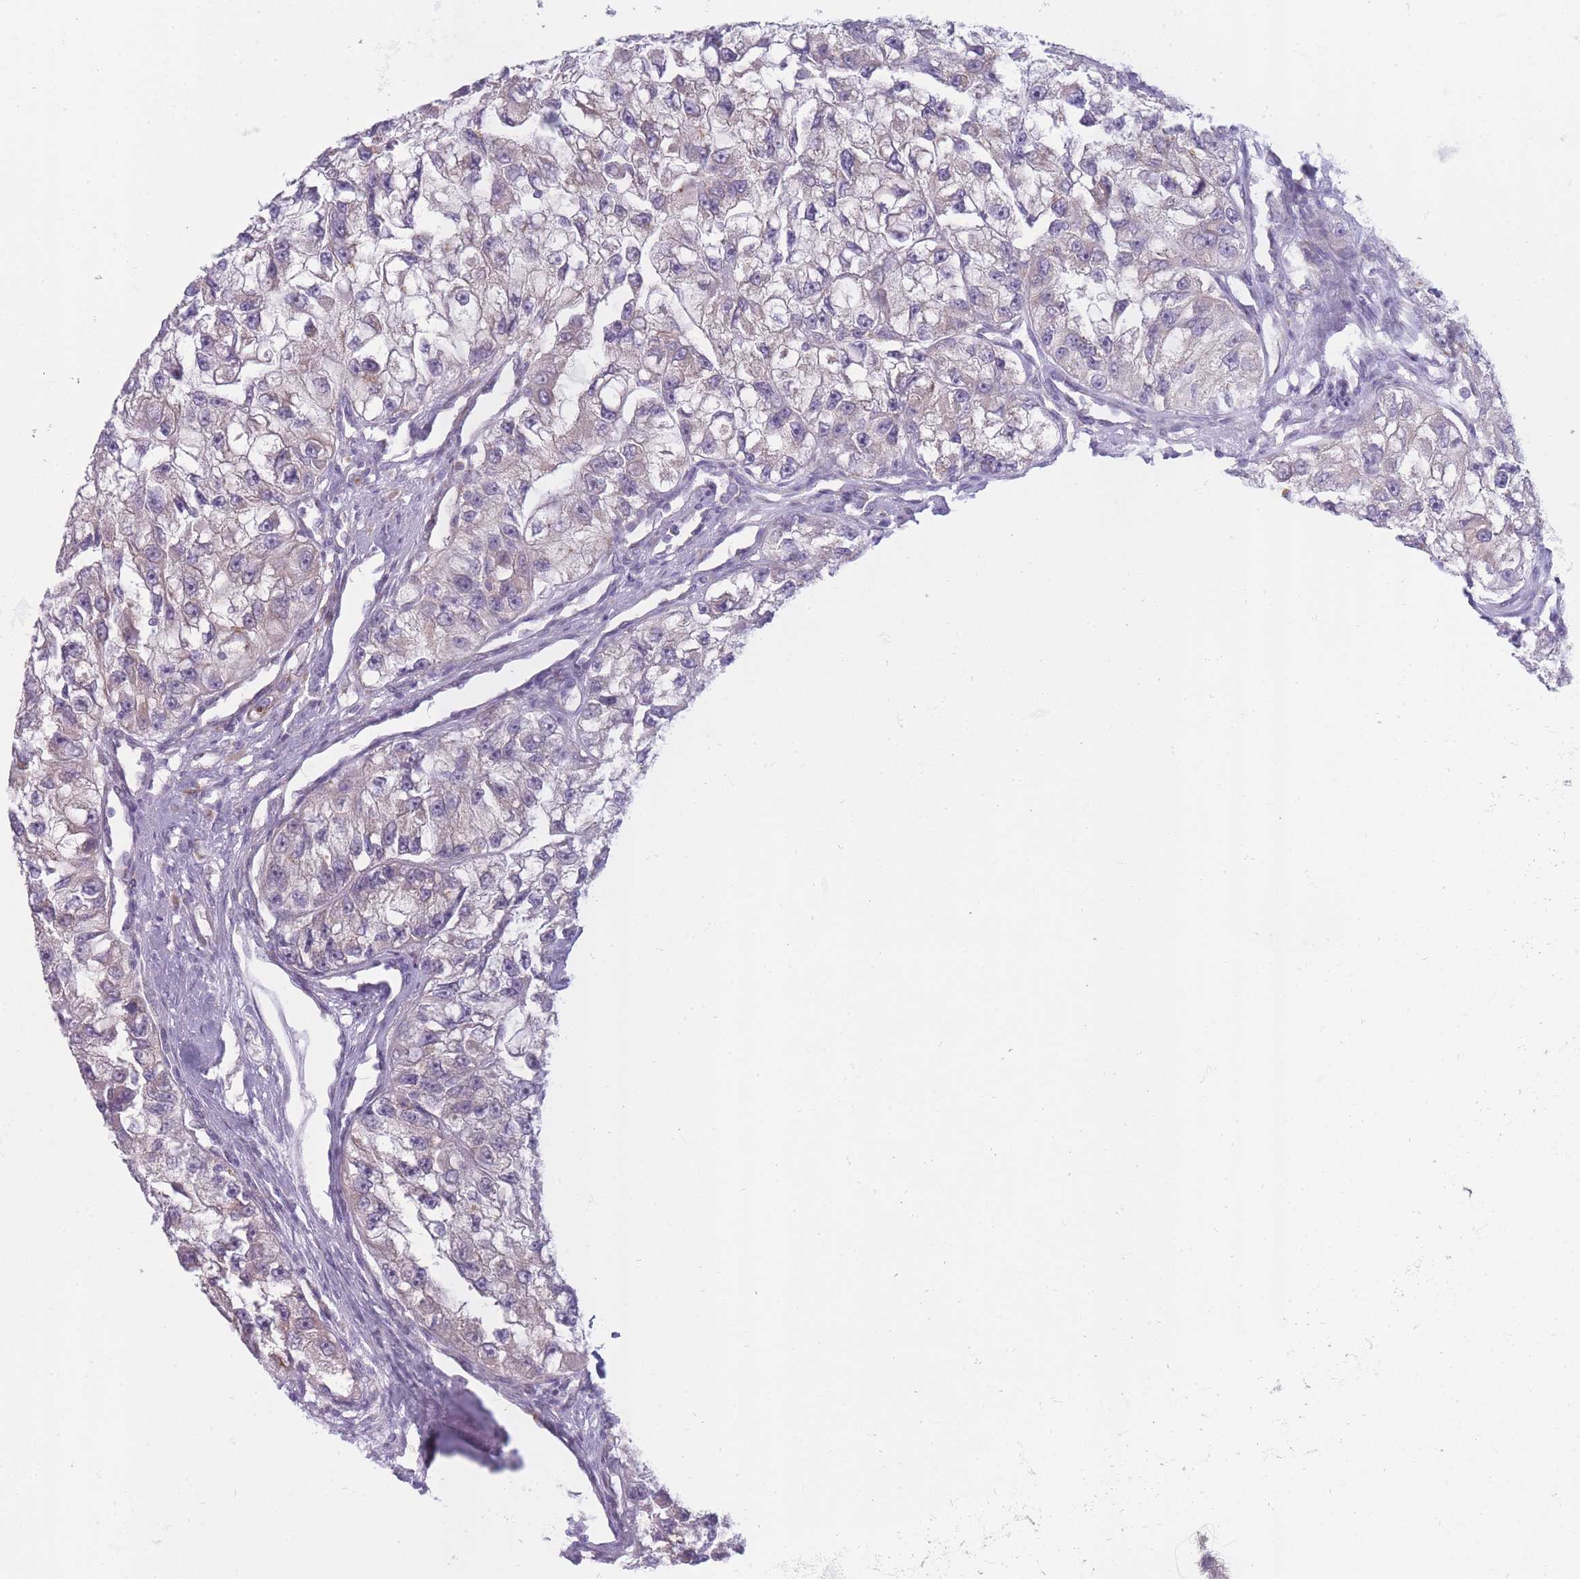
{"staining": {"intensity": "negative", "quantity": "none", "location": "none"}, "tissue": "renal cancer", "cell_type": "Tumor cells", "image_type": "cancer", "snomed": [{"axis": "morphology", "description": "Adenocarcinoma, NOS"}, {"axis": "topography", "description": "Kidney"}], "caption": "Immunohistochemistry micrograph of human adenocarcinoma (renal) stained for a protein (brown), which reveals no staining in tumor cells.", "gene": "OR5L2", "patient": {"sex": "male", "age": 63}}